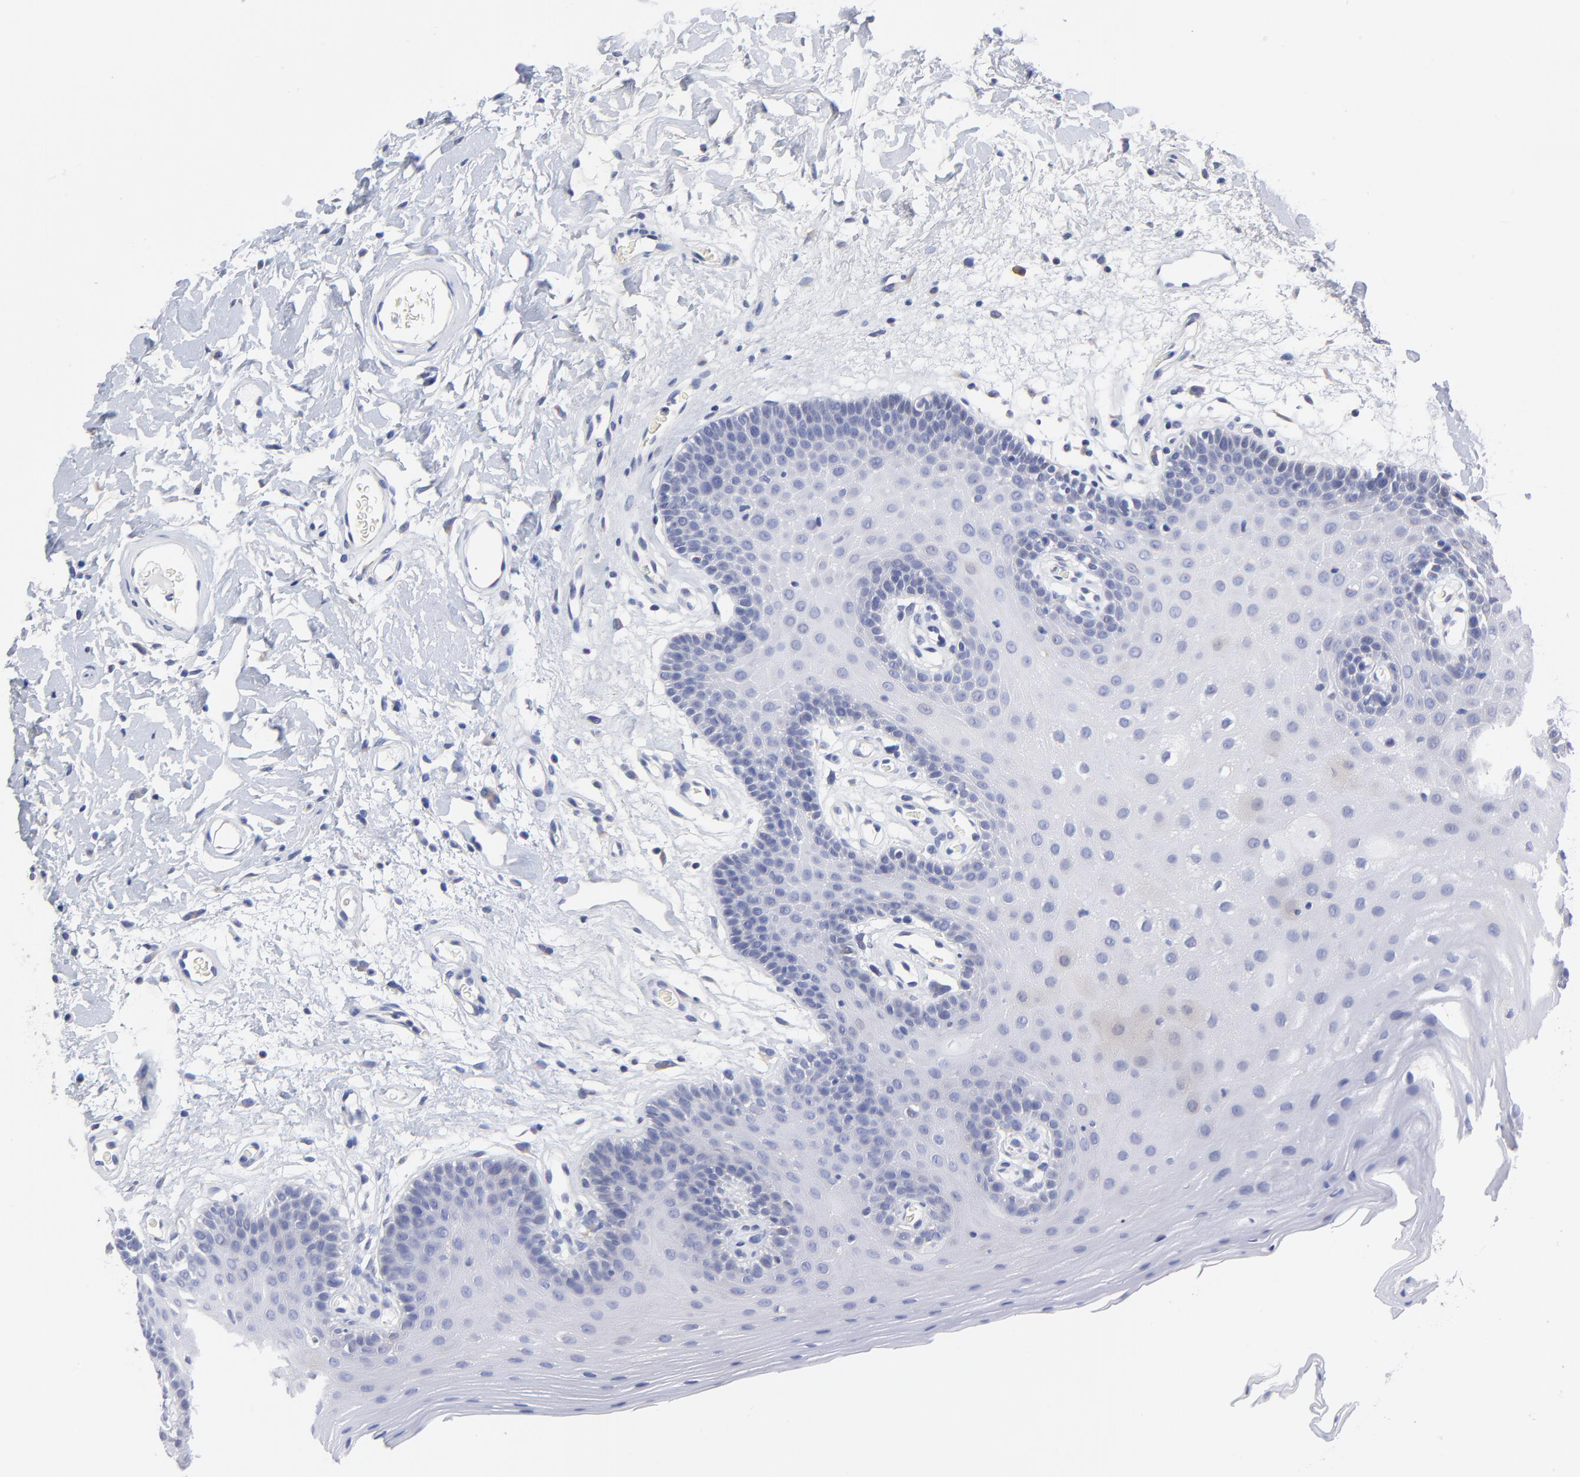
{"staining": {"intensity": "negative", "quantity": "none", "location": "none"}, "tissue": "oral mucosa", "cell_type": "Squamous epithelial cells", "image_type": "normal", "snomed": [{"axis": "morphology", "description": "Normal tissue, NOS"}, {"axis": "morphology", "description": "Squamous cell carcinoma, NOS"}, {"axis": "topography", "description": "Skeletal muscle"}, {"axis": "topography", "description": "Oral tissue"}, {"axis": "topography", "description": "Head-Neck"}], "caption": "This histopathology image is of normal oral mucosa stained with immunohistochemistry (IHC) to label a protein in brown with the nuclei are counter-stained blue. There is no expression in squamous epithelial cells. (Stains: DAB (3,3'-diaminobenzidine) immunohistochemistry (IHC) with hematoxylin counter stain, Microscopy: brightfield microscopy at high magnification).", "gene": "LAX1", "patient": {"sex": "male", "age": 71}}